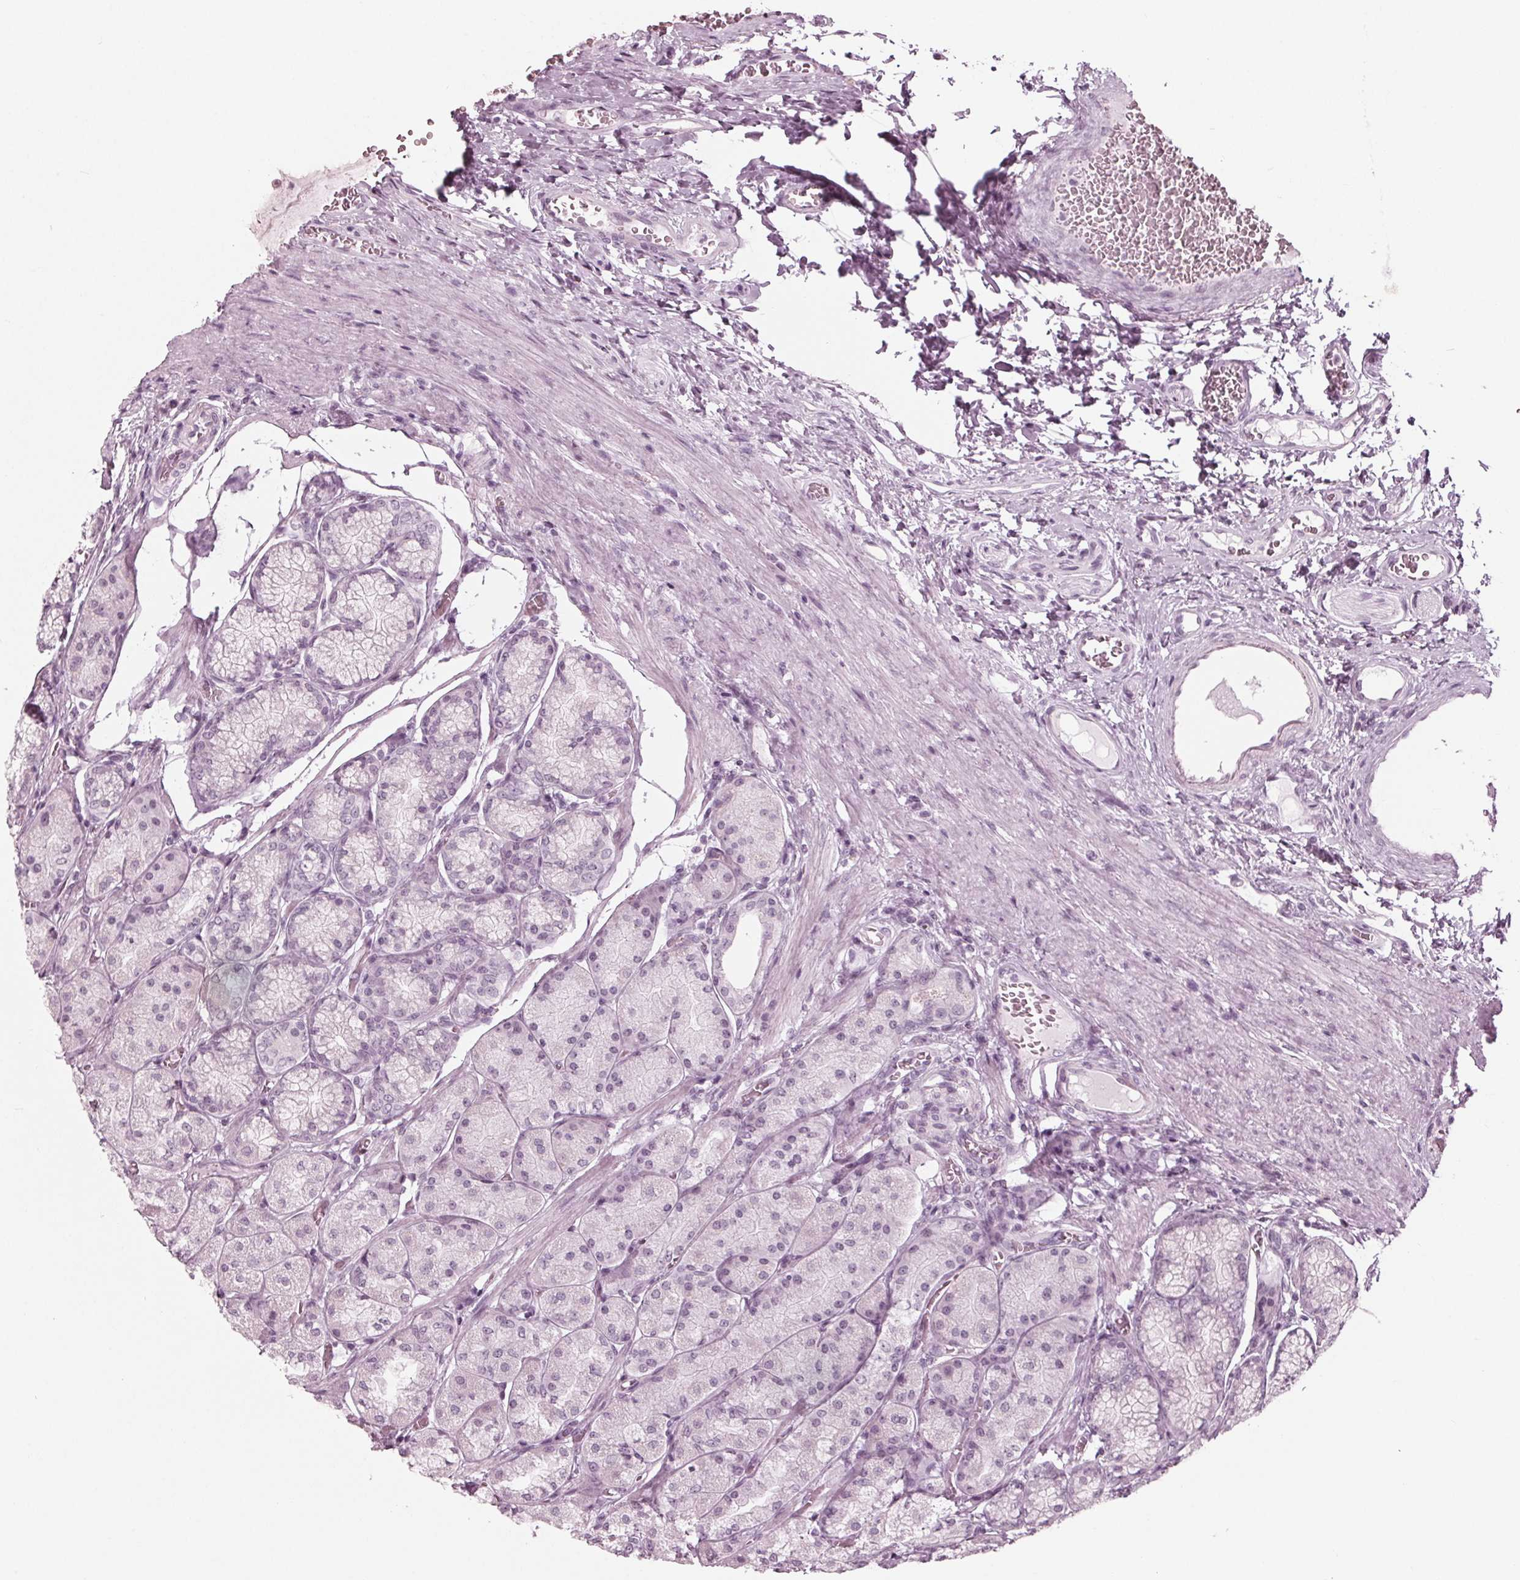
{"staining": {"intensity": "weak", "quantity": "<25%", "location": "cytoplasmic/membranous"}, "tissue": "stomach", "cell_type": "Glandular cells", "image_type": "normal", "snomed": [{"axis": "morphology", "description": "Normal tissue, NOS"}, {"axis": "morphology", "description": "Adenocarcinoma, NOS"}, {"axis": "morphology", "description": "Adenocarcinoma, High grade"}, {"axis": "topography", "description": "Stomach, upper"}, {"axis": "topography", "description": "Stomach"}], "caption": "DAB immunohistochemical staining of normal stomach reveals no significant staining in glandular cells.", "gene": "KRT28", "patient": {"sex": "female", "age": 65}}